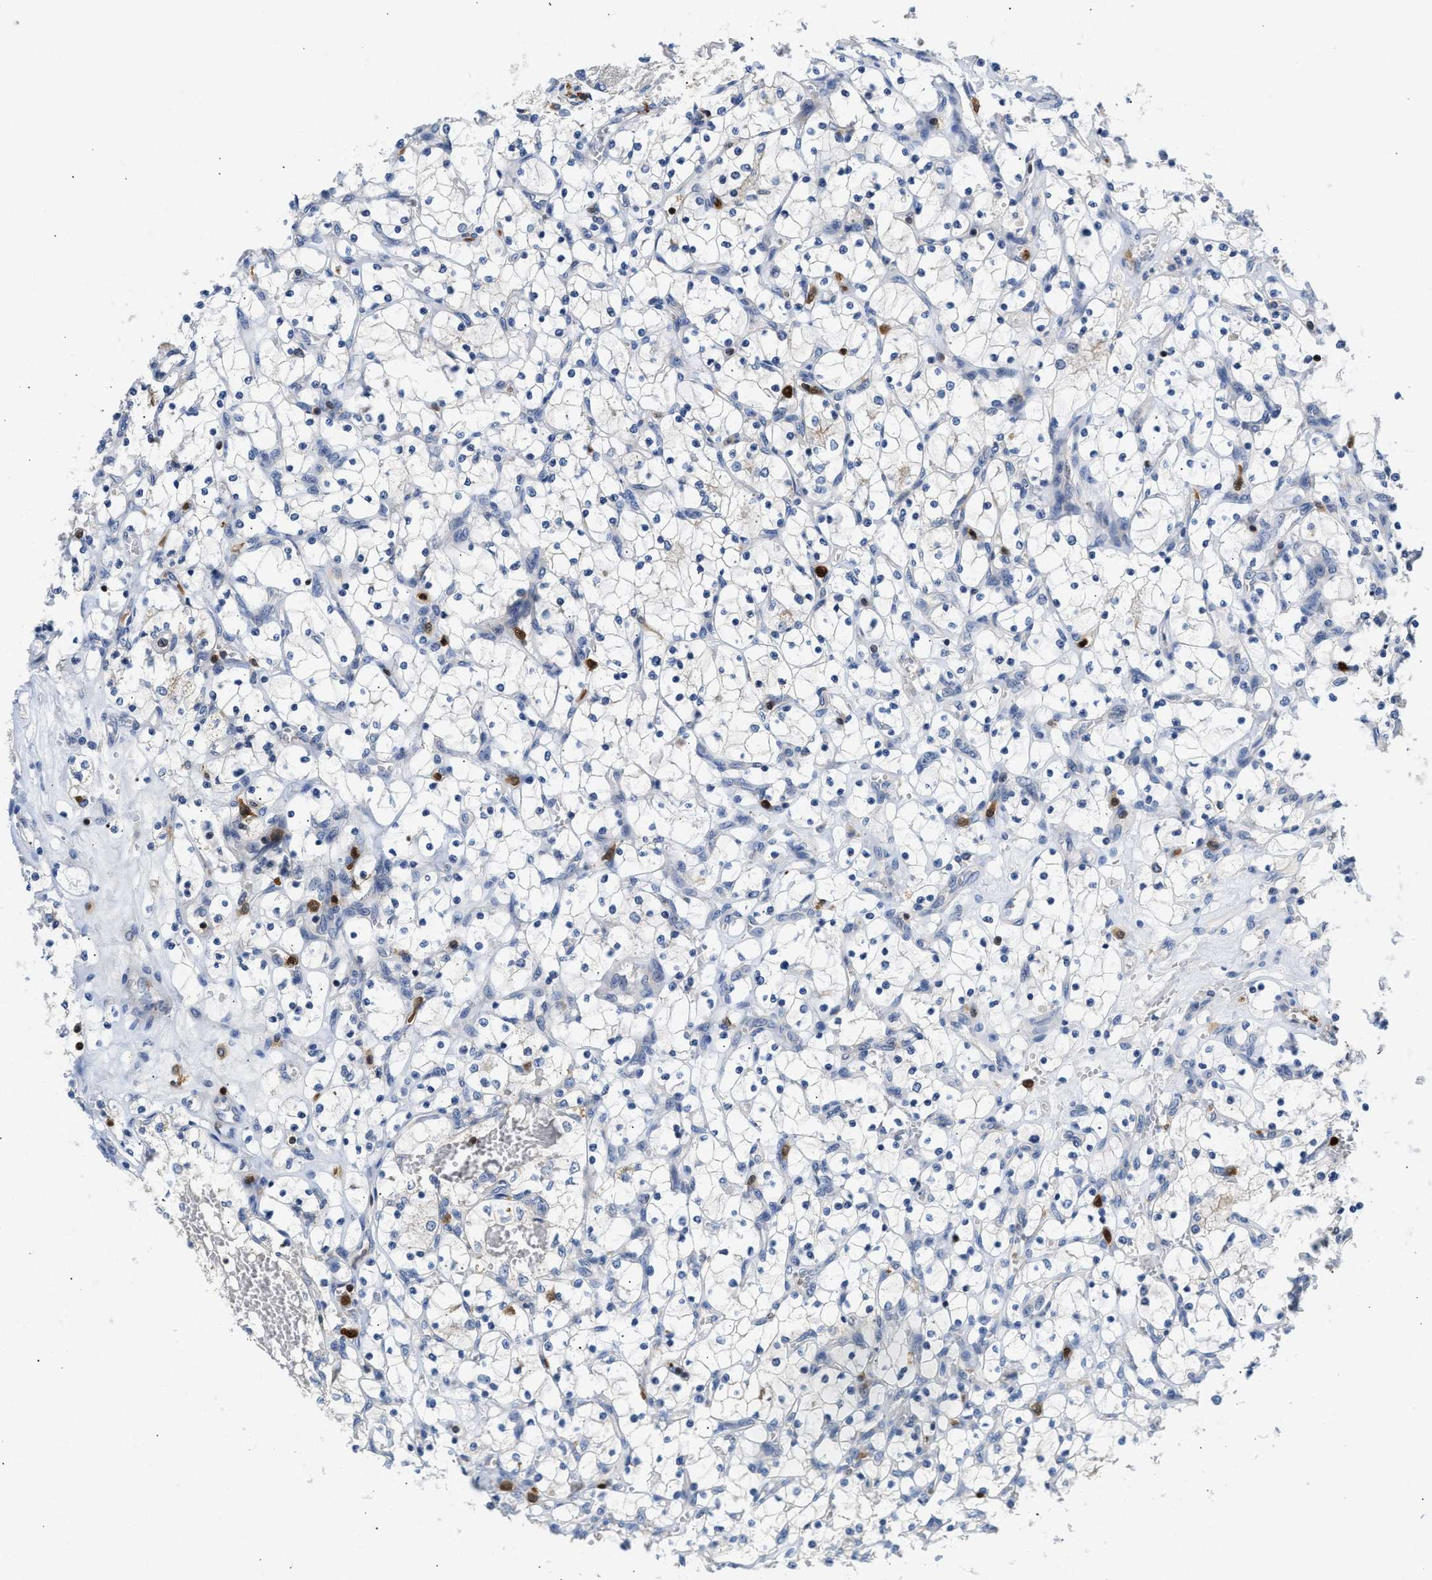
{"staining": {"intensity": "negative", "quantity": "none", "location": "none"}, "tissue": "renal cancer", "cell_type": "Tumor cells", "image_type": "cancer", "snomed": [{"axis": "morphology", "description": "Adenocarcinoma, NOS"}, {"axis": "topography", "description": "Kidney"}], "caption": "Histopathology image shows no protein expression in tumor cells of renal cancer (adenocarcinoma) tissue. (Stains: DAB immunohistochemistry (IHC) with hematoxylin counter stain, Microscopy: brightfield microscopy at high magnification).", "gene": "SLIT2", "patient": {"sex": "female", "age": 69}}